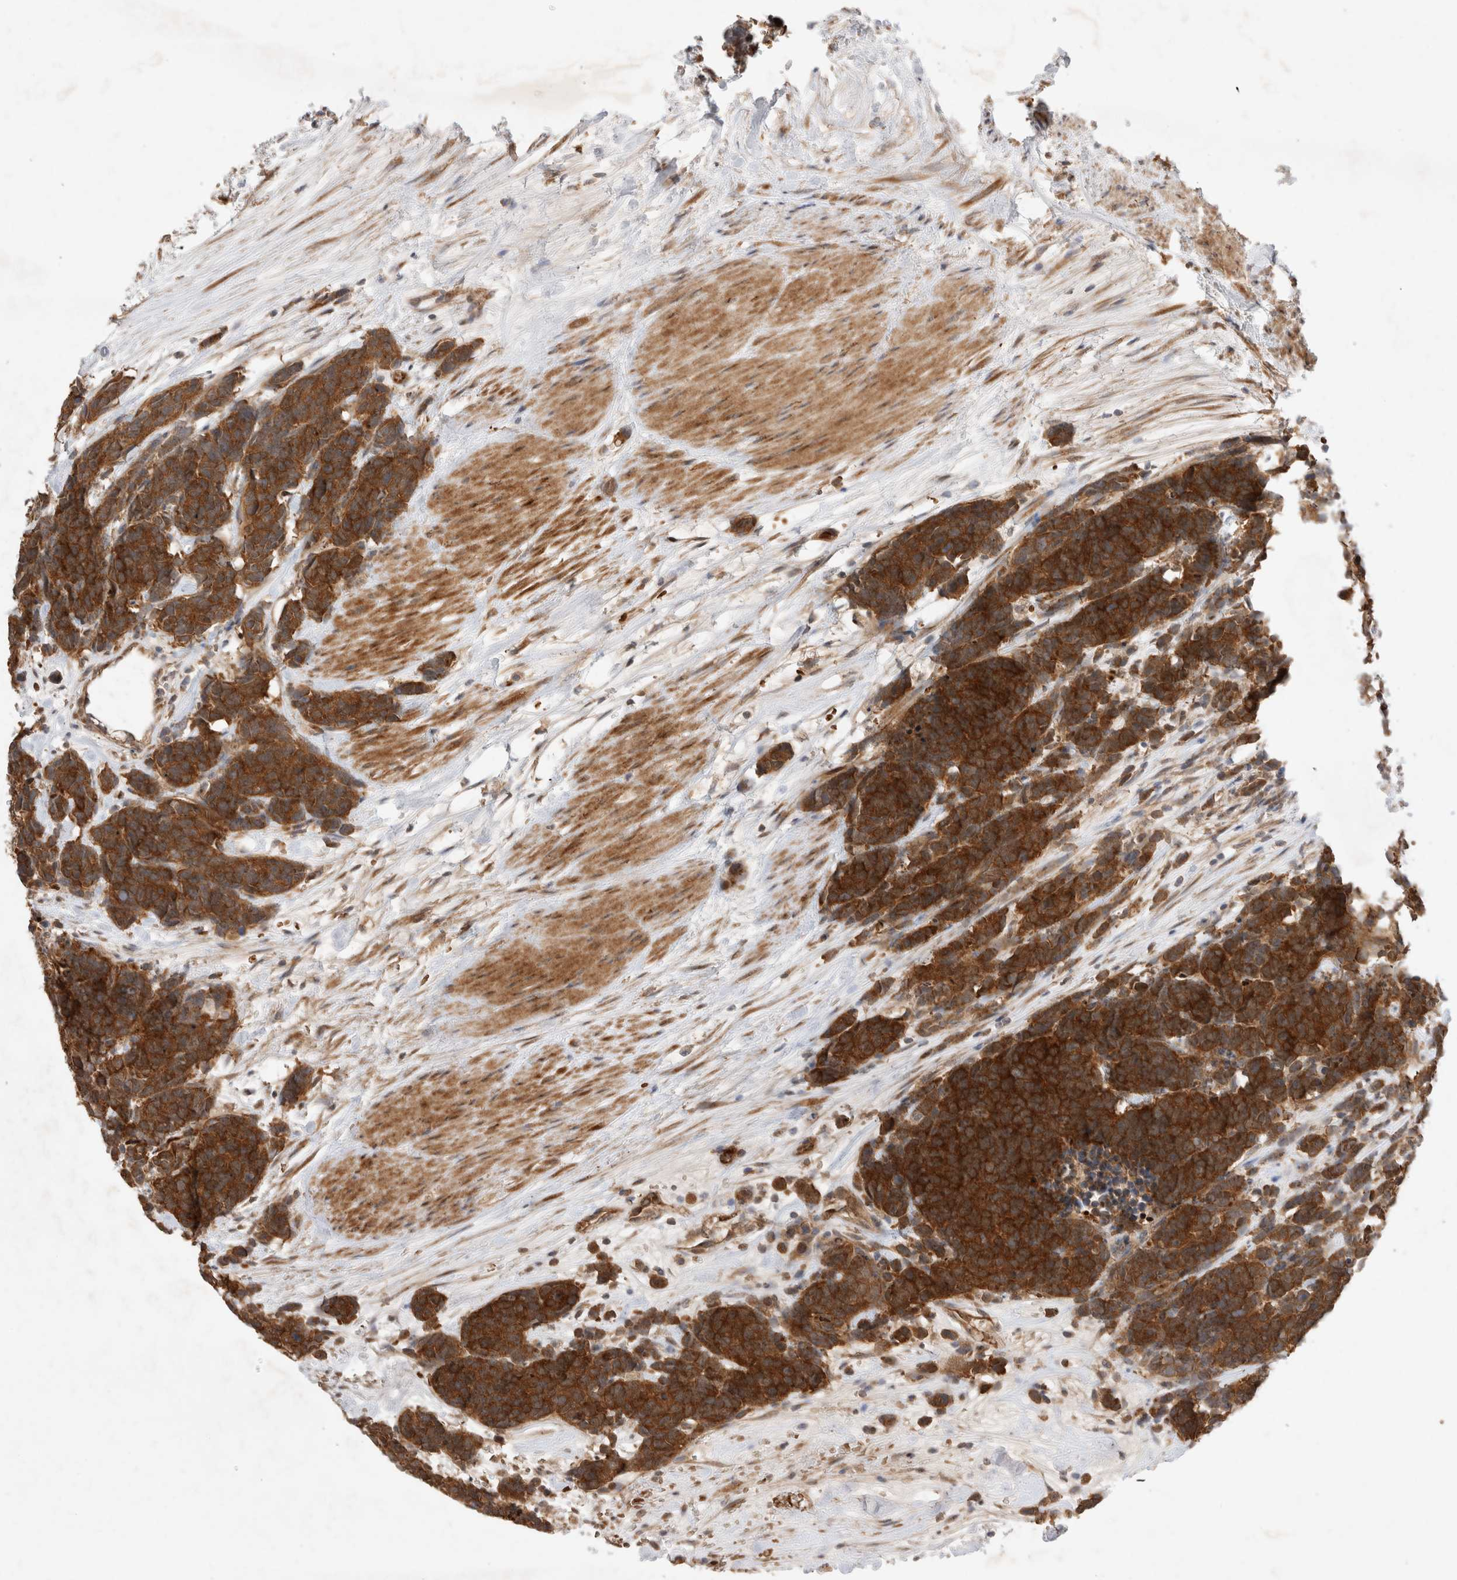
{"staining": {"intensity": "strong", "quantity": ">75%", "location": "cytoplasmic/membranous"}, "tissue": "carcinoid", "cell_type": "Tumor cells", "image_type": "cancer", "snomed": [{"axis": "morphology", "description": "Carcinoma, NOS"}, {"axis": "morphology", "description": "Carcinoid, malignant, NOS"}, {"axis": "topography", "description": "Urinary bladder"}], "caption": "A histopathology image of carcinoid stained for a protein reveals strong cytoplasmic/membranous brown staining in tumor cells.", "gene": "FAM221A", "patient": {"sex": "male", "age": 57}}